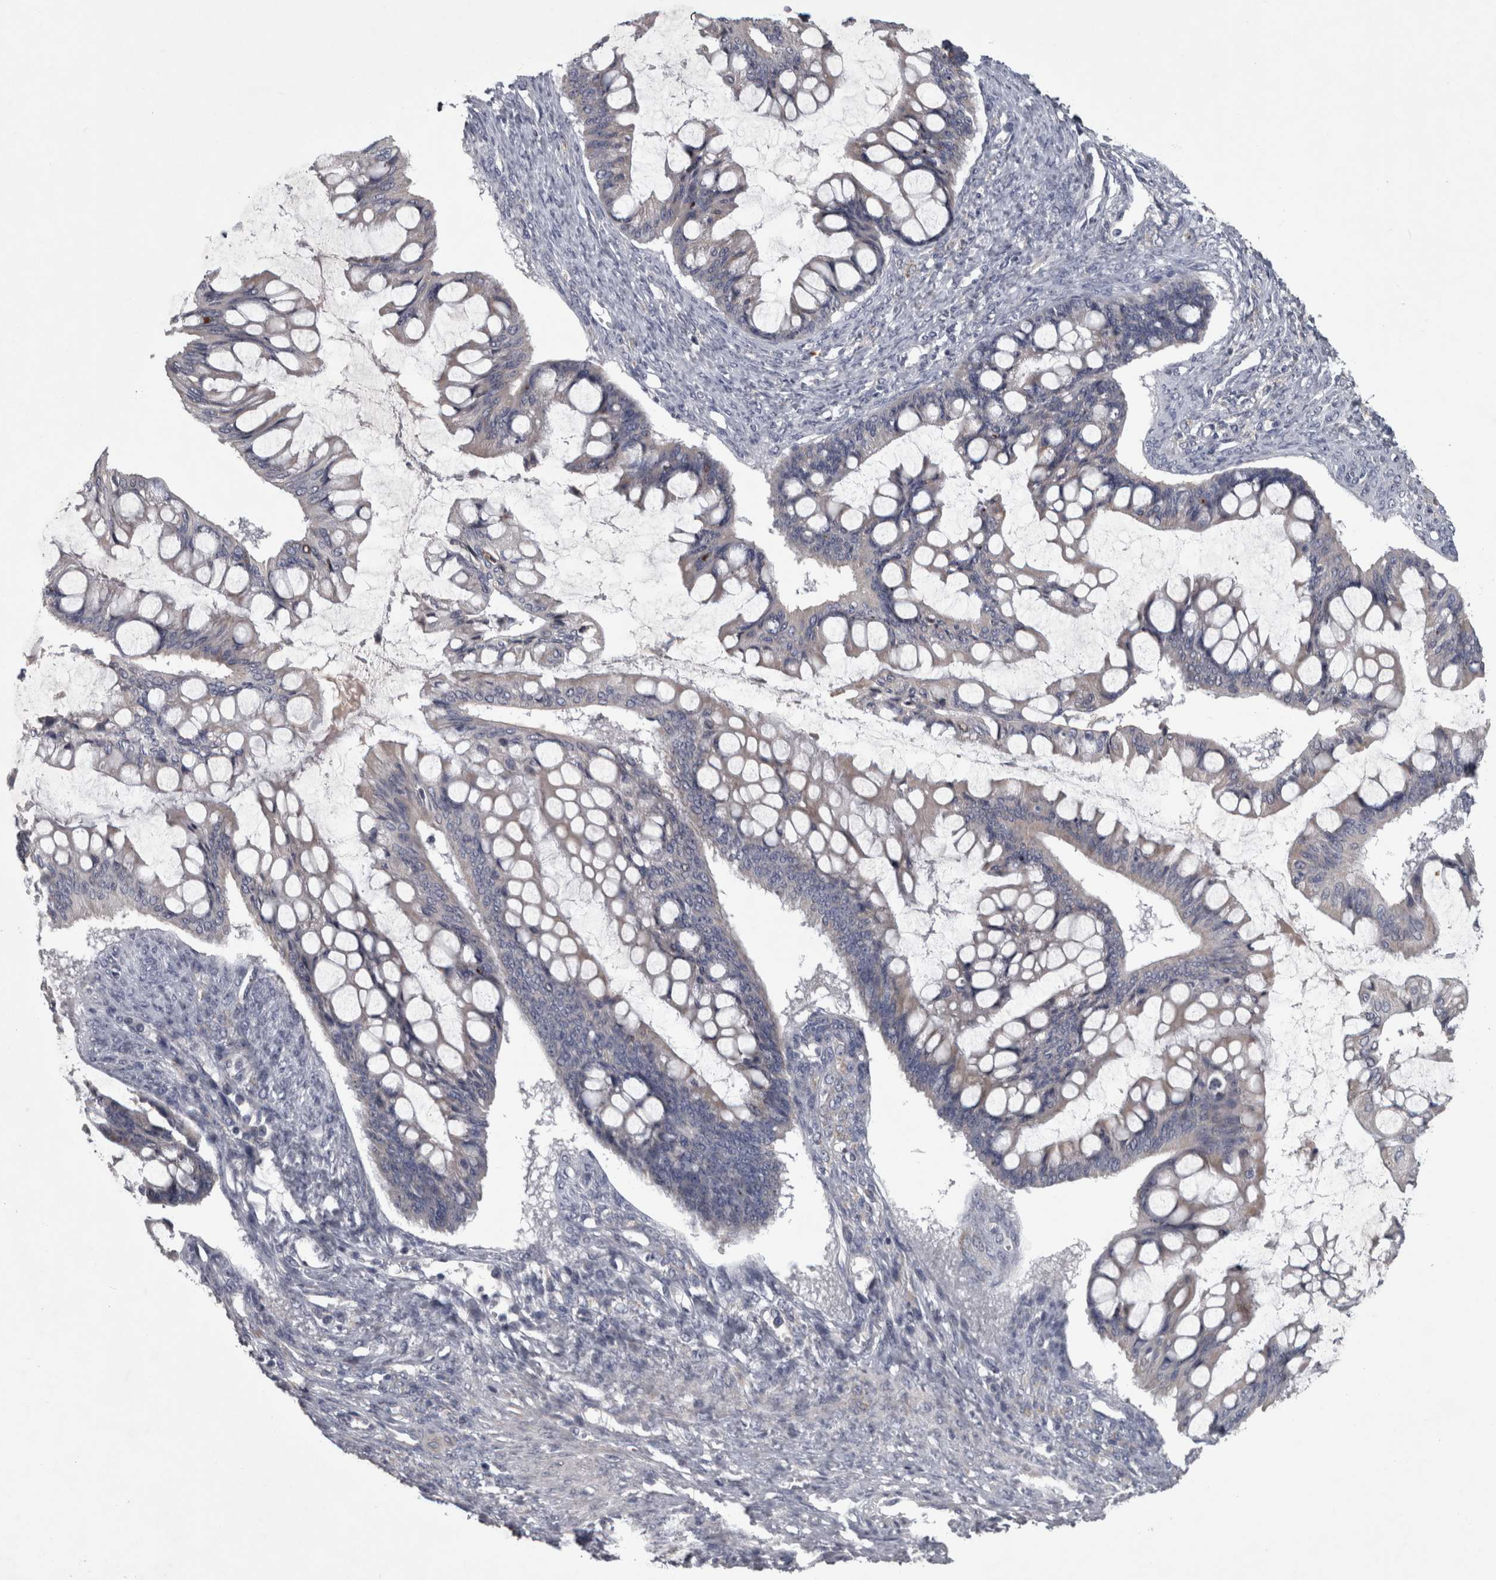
{"staining": {"intensity": "negative", "quantity": "none", "location": "none"}, "tissue": "ovarian cancer", "cell_type": "Tumor cells", "image_type": "cancer", "snomed": [{"axis": "morphology", "description": "Cystadenocarcinoma, mucinous, NOS"}, {"axis": "topography", "description": "Ovary"}], "caption": "This is a image of immunohistochemistry (IHC) staining of ovarian cancer, which shows no expression in tumor cells. (Brightfield microscopy of DAB IHC at high magnification).", "gene": "DBT", "patient": {"sex": "female", "age": 73}}